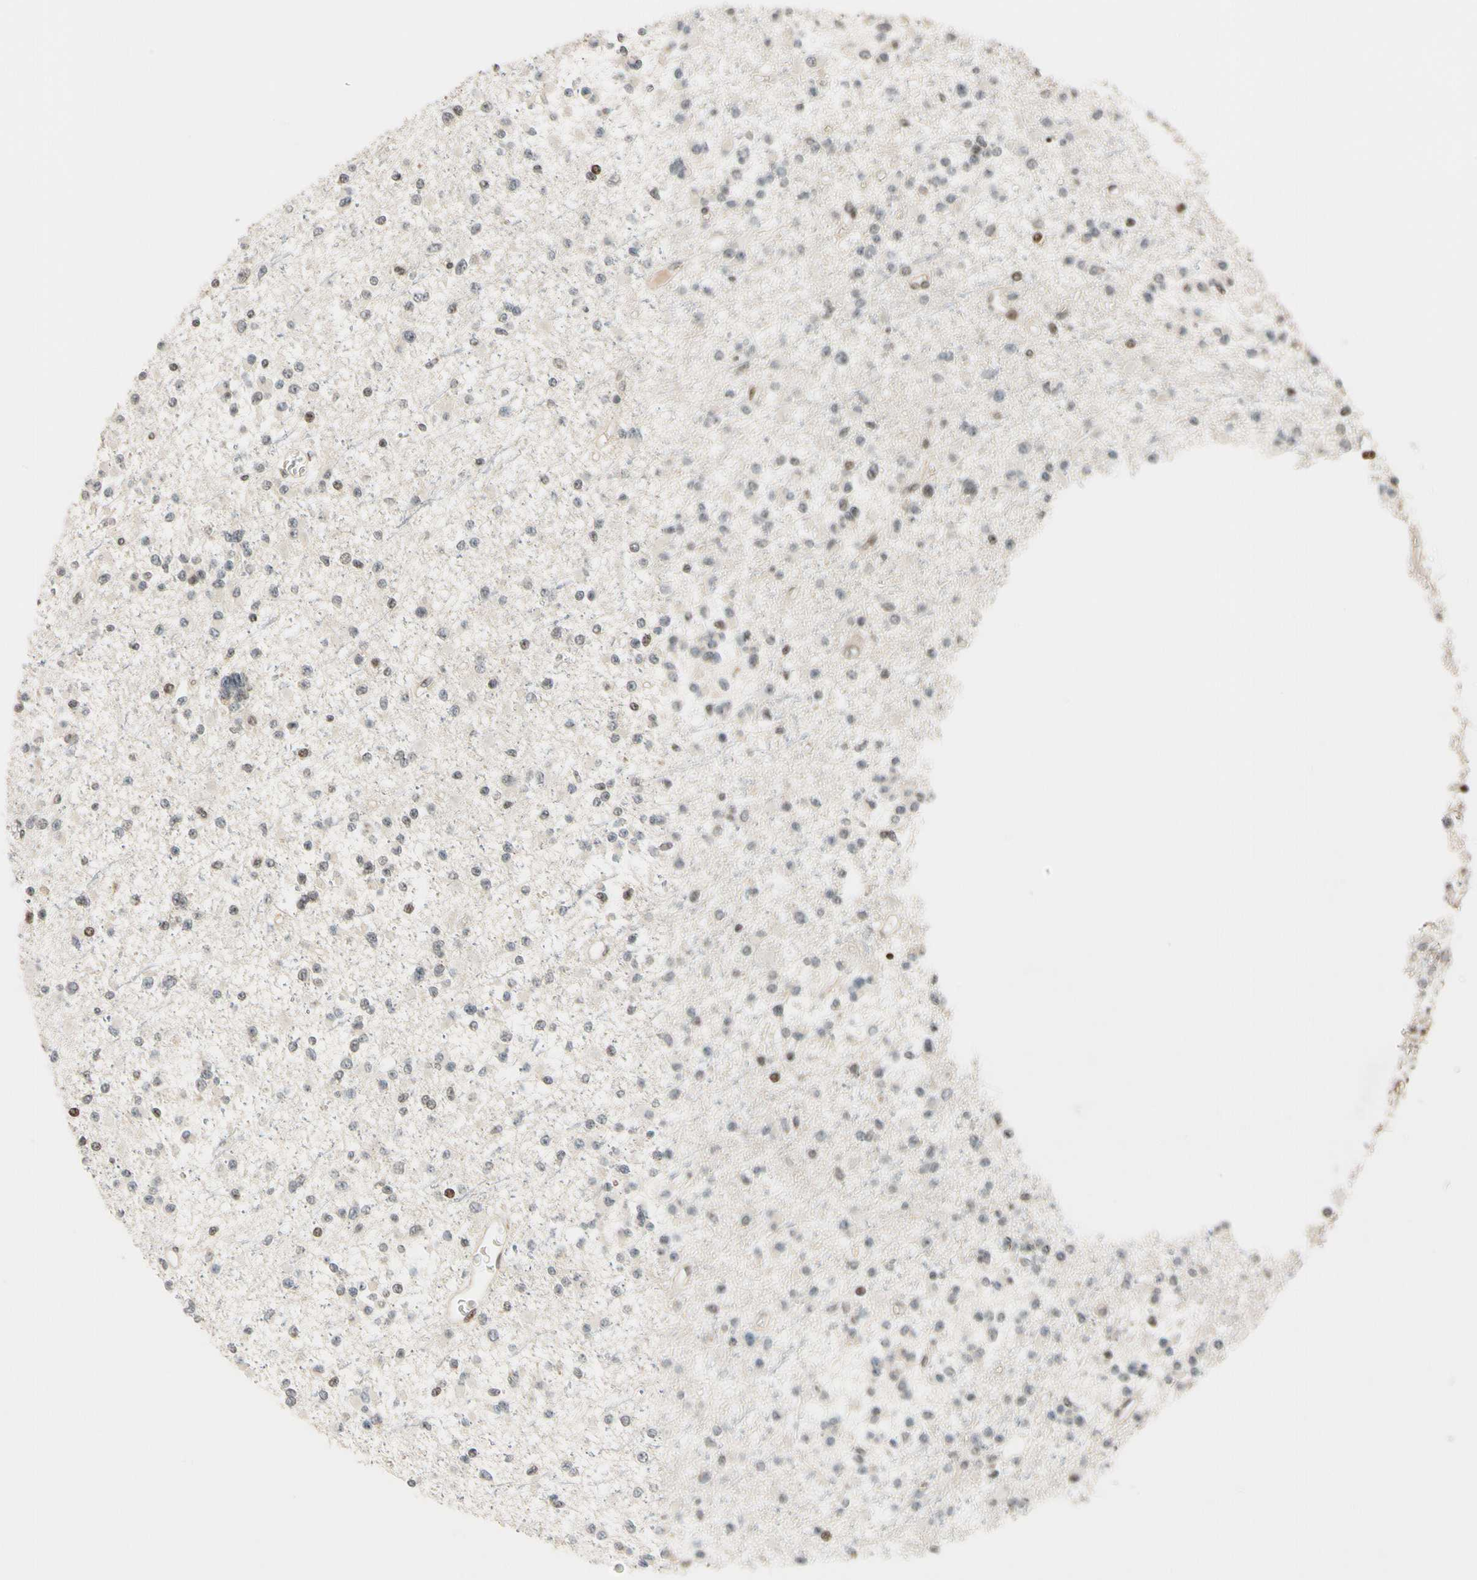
{"staining": {"intensity": "weak", "quantity": "<25%", "location": "nuclear"}, "tissue": "glioma", "cell_type": "Tumor cells", "image_type": "cancer", "snomed": [{"axis": "morphology", "description": "Glioma, malignant, Low grade"}, {"axis": "topography", "description": "Brain"}], "caption": "Immunohistochemistry image of human malignant low-grade glioma stained for a protein (brown), which displays no staining in tumor cells.", "gene": "CDK7", "patient": {"sex": "female", "age": 22}}